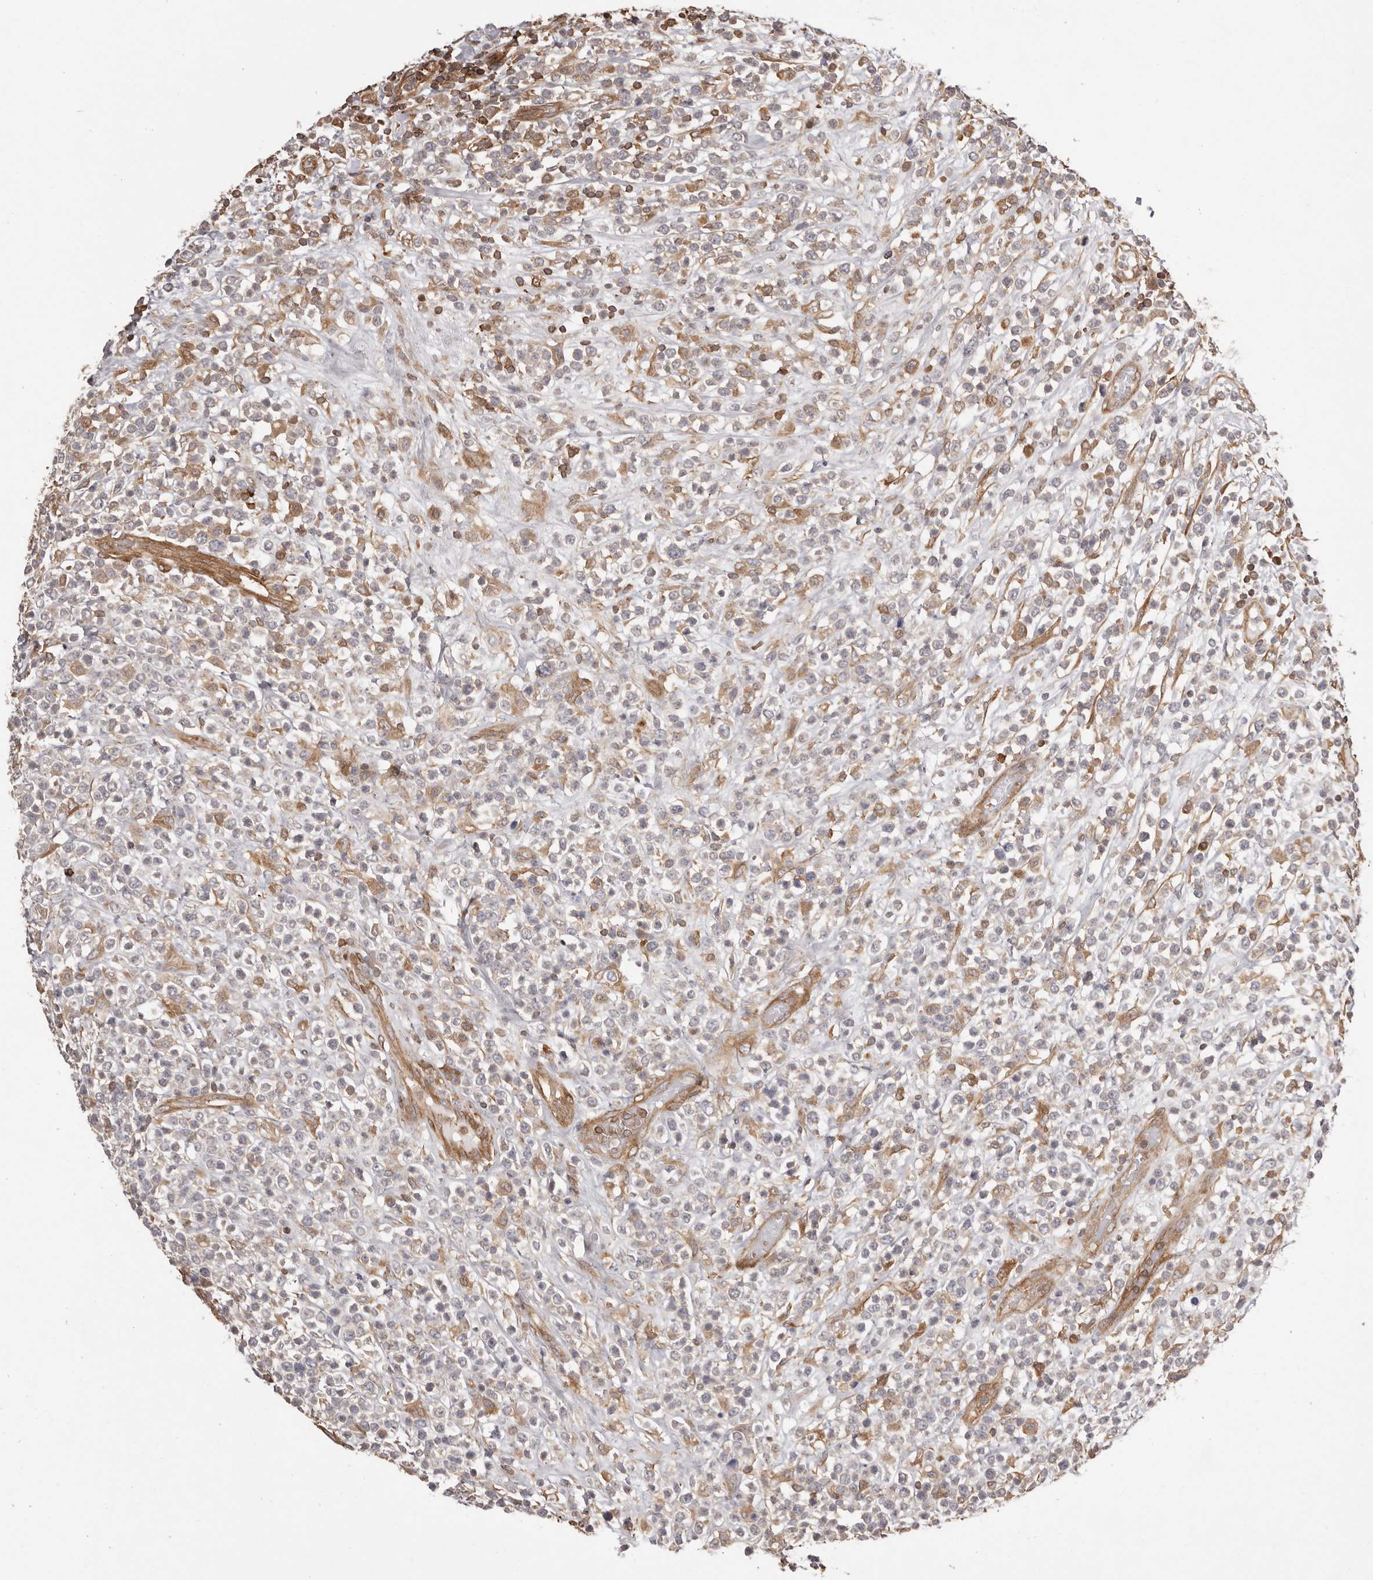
{"staining": {"intensity": "weak", "quantity": "<25%", "location": "cytoplasmic/membranous"}, "tissue": "lymphoma", "cell_type": "Tumor cells", "image_type": "cancer", "snomed": [{"axis": "morphology", "description": "Malignant lymphoma, non-Hodgkin's type, High grade"}, {"axis": "topography", "description": "Colon"}], "caption": "Human high-grade malignant lymphoma, non-Hodgkin's type stained for a protein using immunohistochemistry (IHC) demonstrates no staining in tumor cells.", "gene": "NFKBIA", "patient": {"sex": "female", "age": 53}}